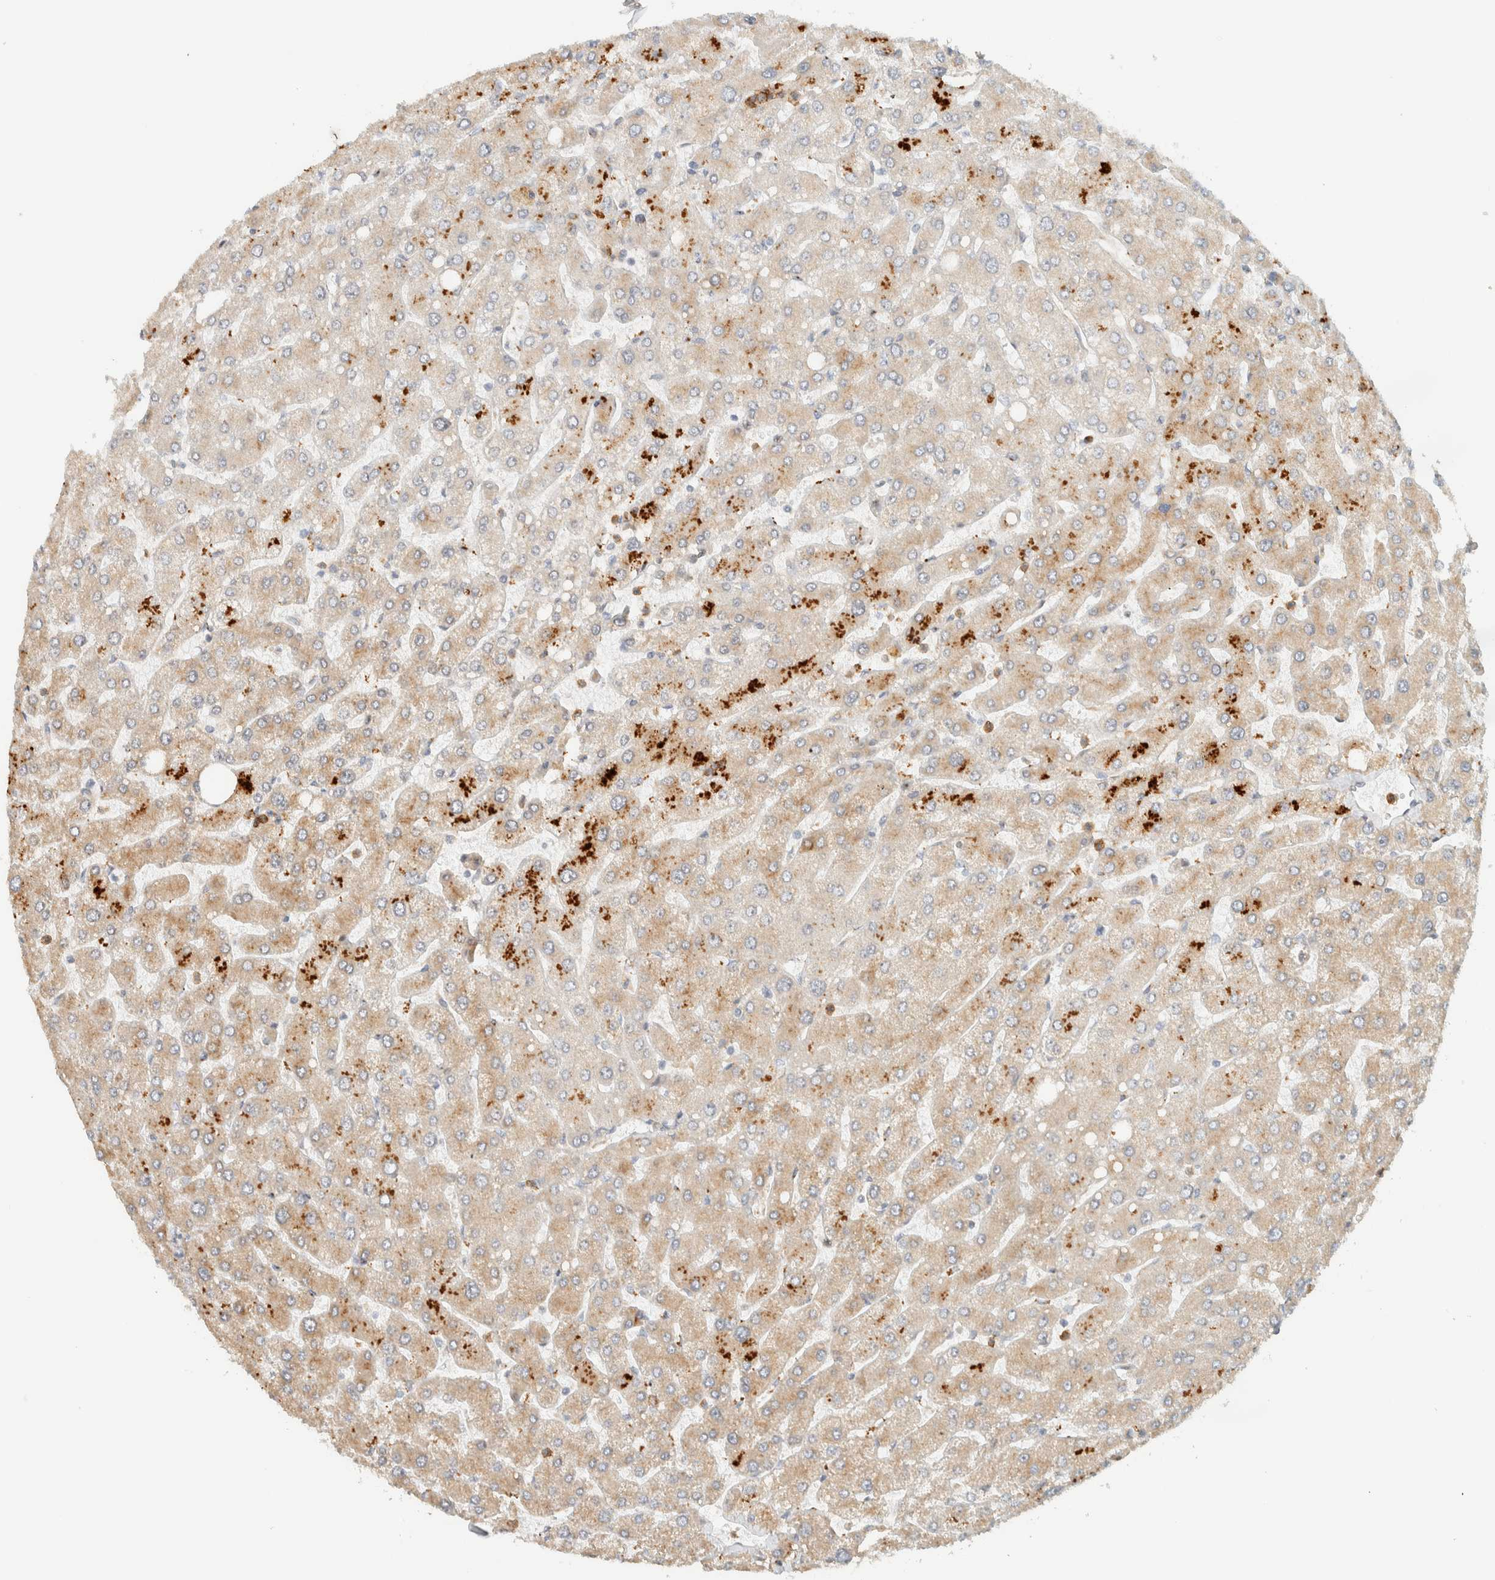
{"staining": {"intensity": "negative", "quantity": "none", "location": "none"}, "tissue": "liver", "cell_type": "Cholangiocytes", "image_type": "normal", "snomed": [{"axis": "morphology", "description": "Normal tissue, NOS"}, {"axis": "topography", "description": "Liver"}], "caption": "The micrograph shows no staining of cholangiocytes in unremarkable liver.", "gene": "CCDC171", "patient": {"sex": "male", "age": 55}}